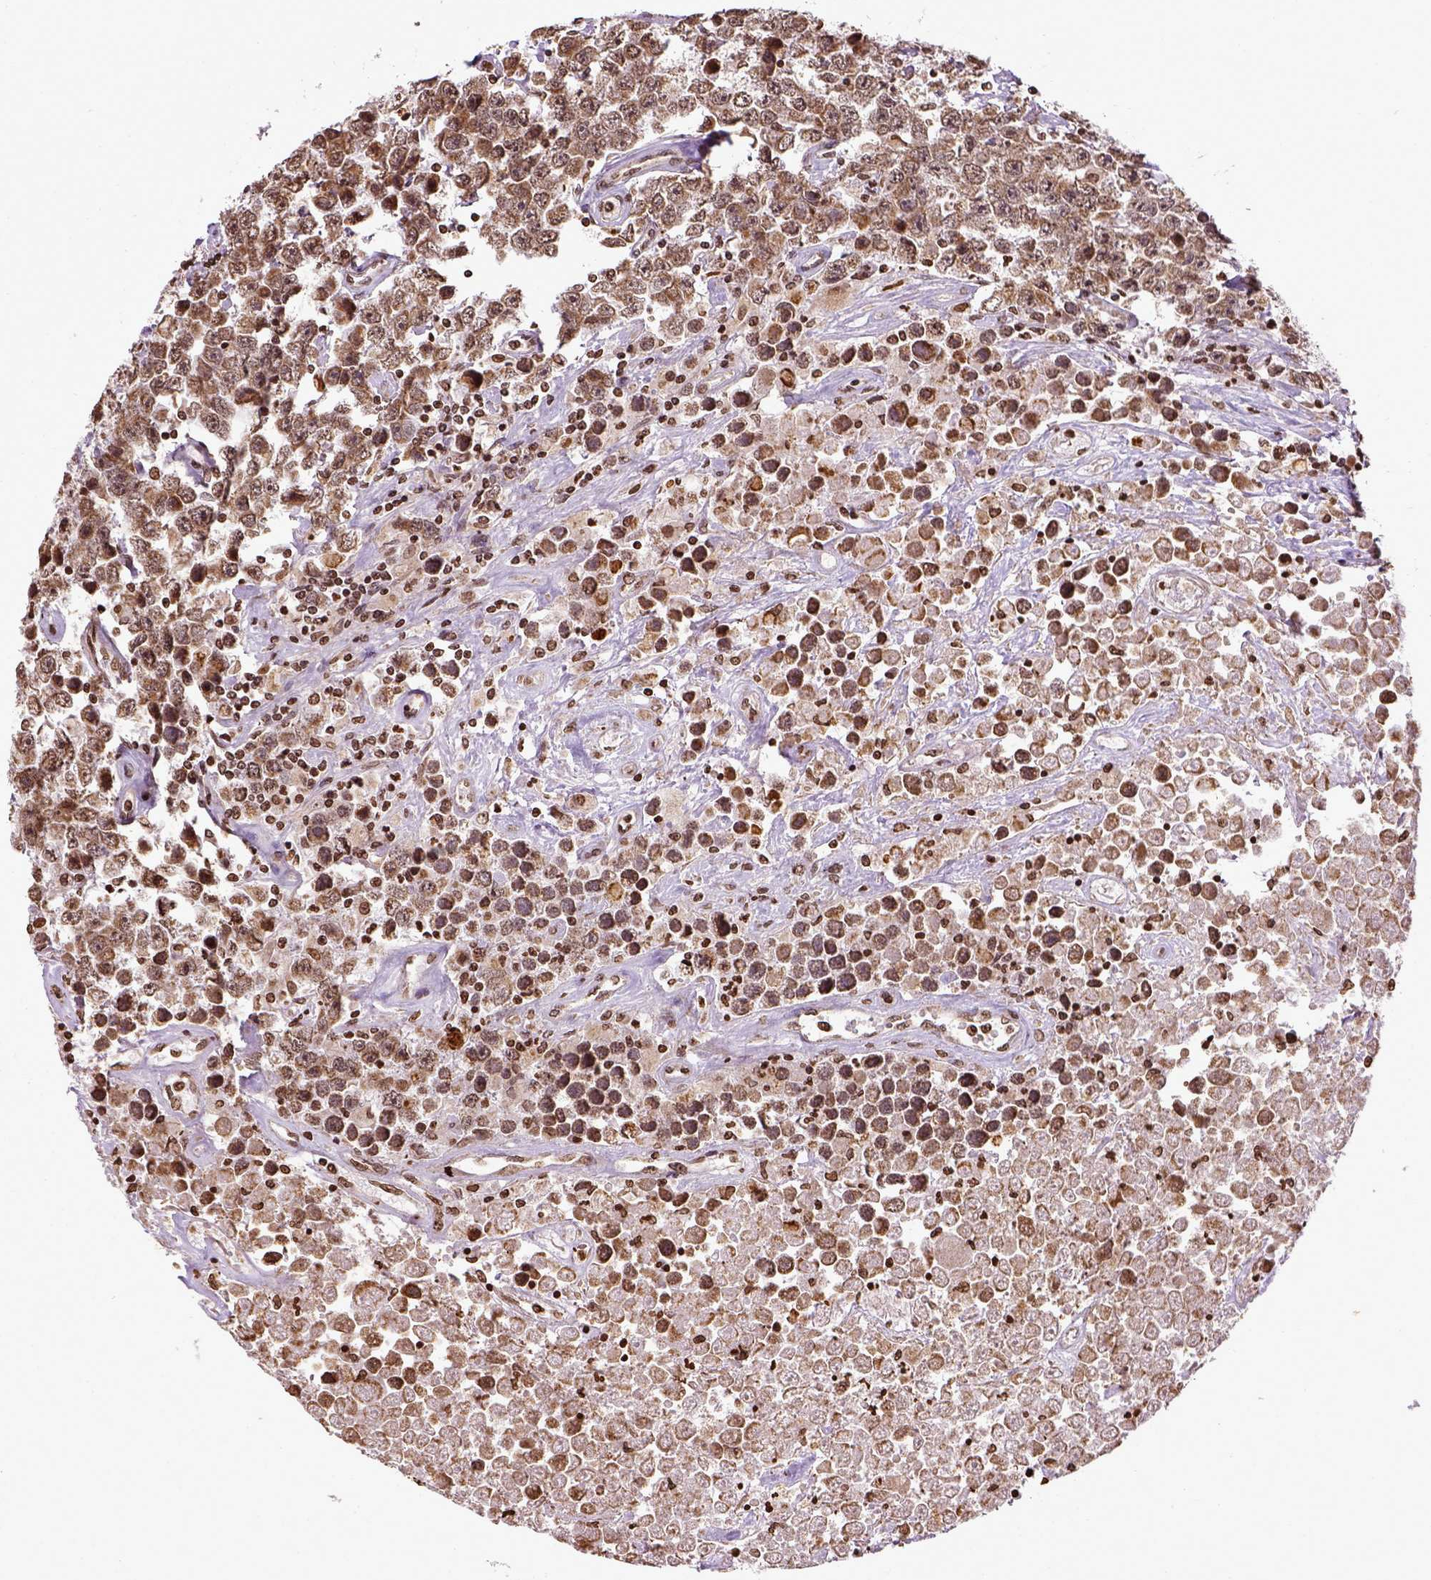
{"staining": {"intensity": "moderate", "quantity": ">75%", "location": "nuclear"}, "tissue": "testis cancer", "cell_type": "Tumor cells", "image_type": "cancer", "snomed": [{"axis": "morphology", "description": "Seminoma, NOS"}, {"axis": "topography", "description": "Testis"}], "caption": "DAB (3,3'-diaminobenzidine) immunohistochemical staining of testis seminoma demonstrates moderate nuclear protein positivity in approximately >75% of tumor cells.", "gene": "ZNF75D", "patient": {"sex": "male", "age": 52}}